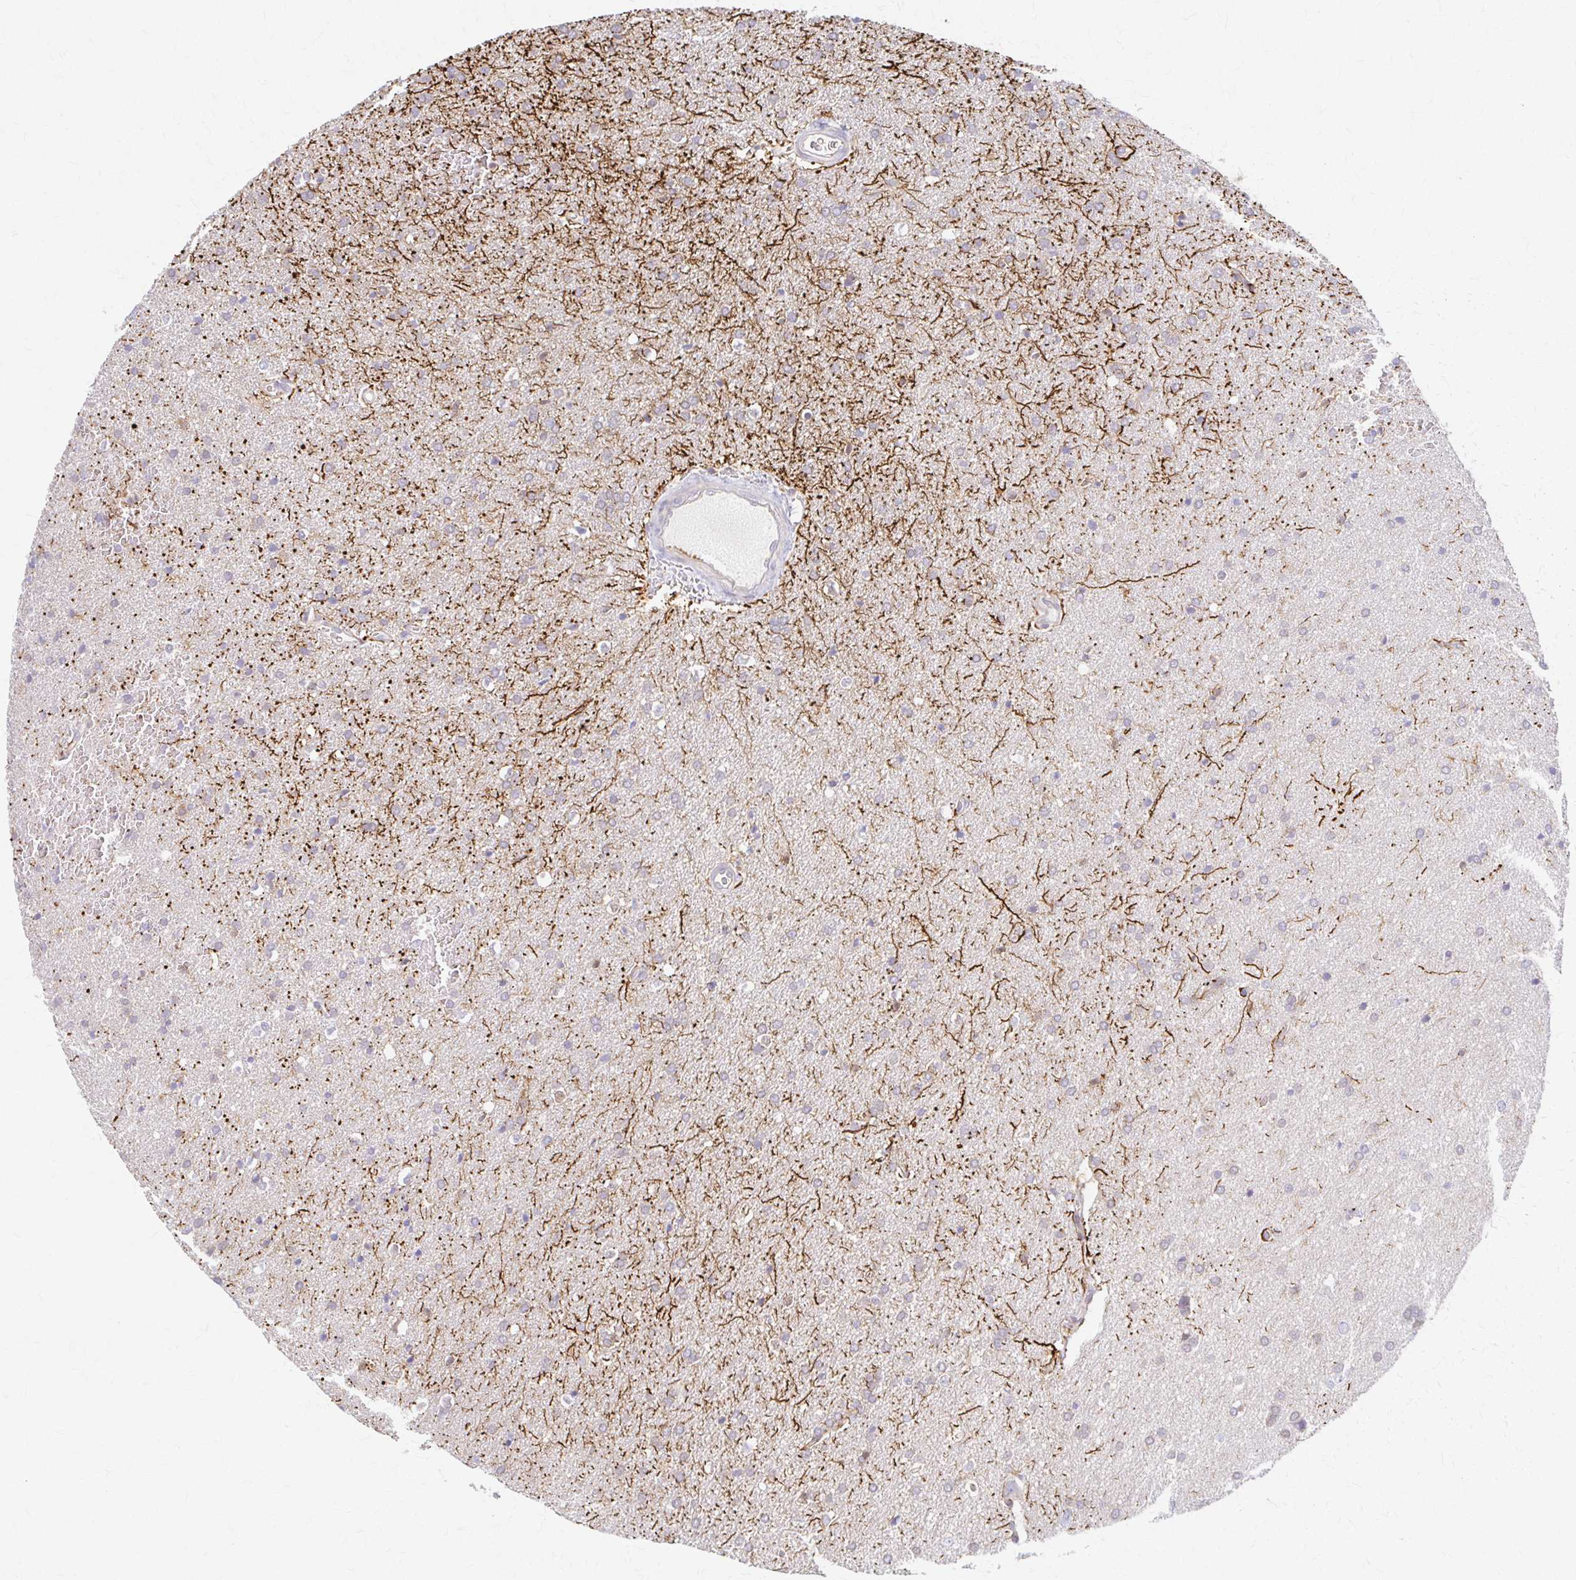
{"staining": {"intensity": "negative", "quantity": "none", "location": "none"}, "tissue": "glioma", "cell_type": "Tumor cells", "image_type": "cancer", "snomed": [{"axis": "morphology", "description": "Glioma, malignant, Low grade"}, {"axis": "topography", "description": "Brain"}], "caption": "Tumor cells show no significant protein expression in glioma. The staining was performed using DAB to visualize the protein expression in brown, while the nuclei were stained in blue with hematoxylin (Magnification: 20x).", "gene": "ARHGAP35", "patient": {"sex": "female", "age": 34}}